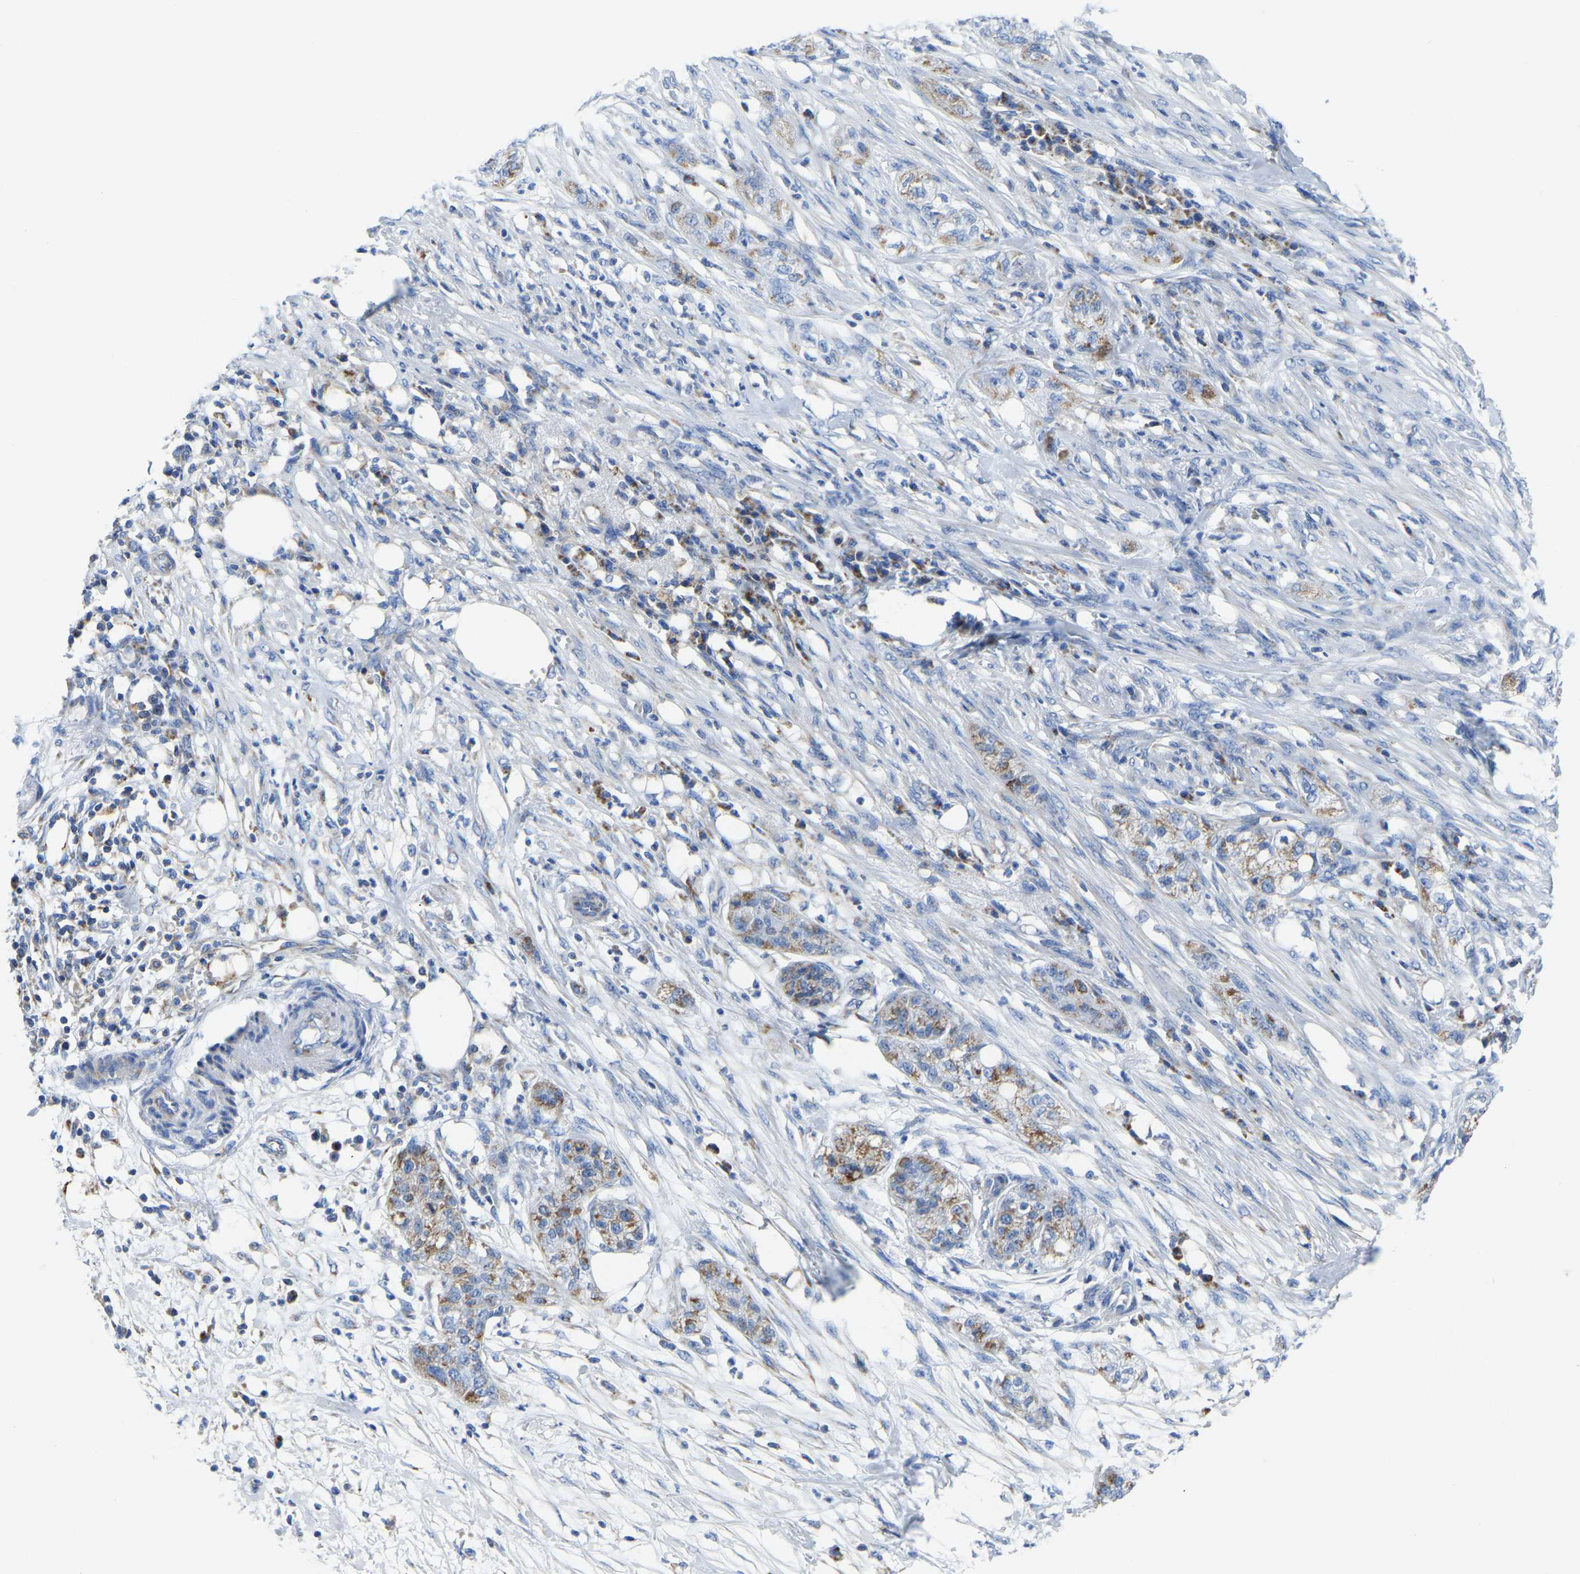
{"staining": {"intensity": "moderate", "quantity": "25%-75%", "location": "cytoplasmic/membranous"}, "tissue": "pancreatic cancer", "cell_type": "Tumor cells", "image_type": "cancer", "snomed": [{"axis": "morphology", "description": "Adenocarcinoma, NOS"}, {"axis": "topography", "description": "Pancreas"}], "caption": "Immunohistochemical staining of pancreatic adenocarcinoma shows medium levels of moderate cytoplasmic/membranous staining in approximately 25%-75% of tumor cells.", "gene": "ETFA", "patient": {"sex": "female", "age": 78}}